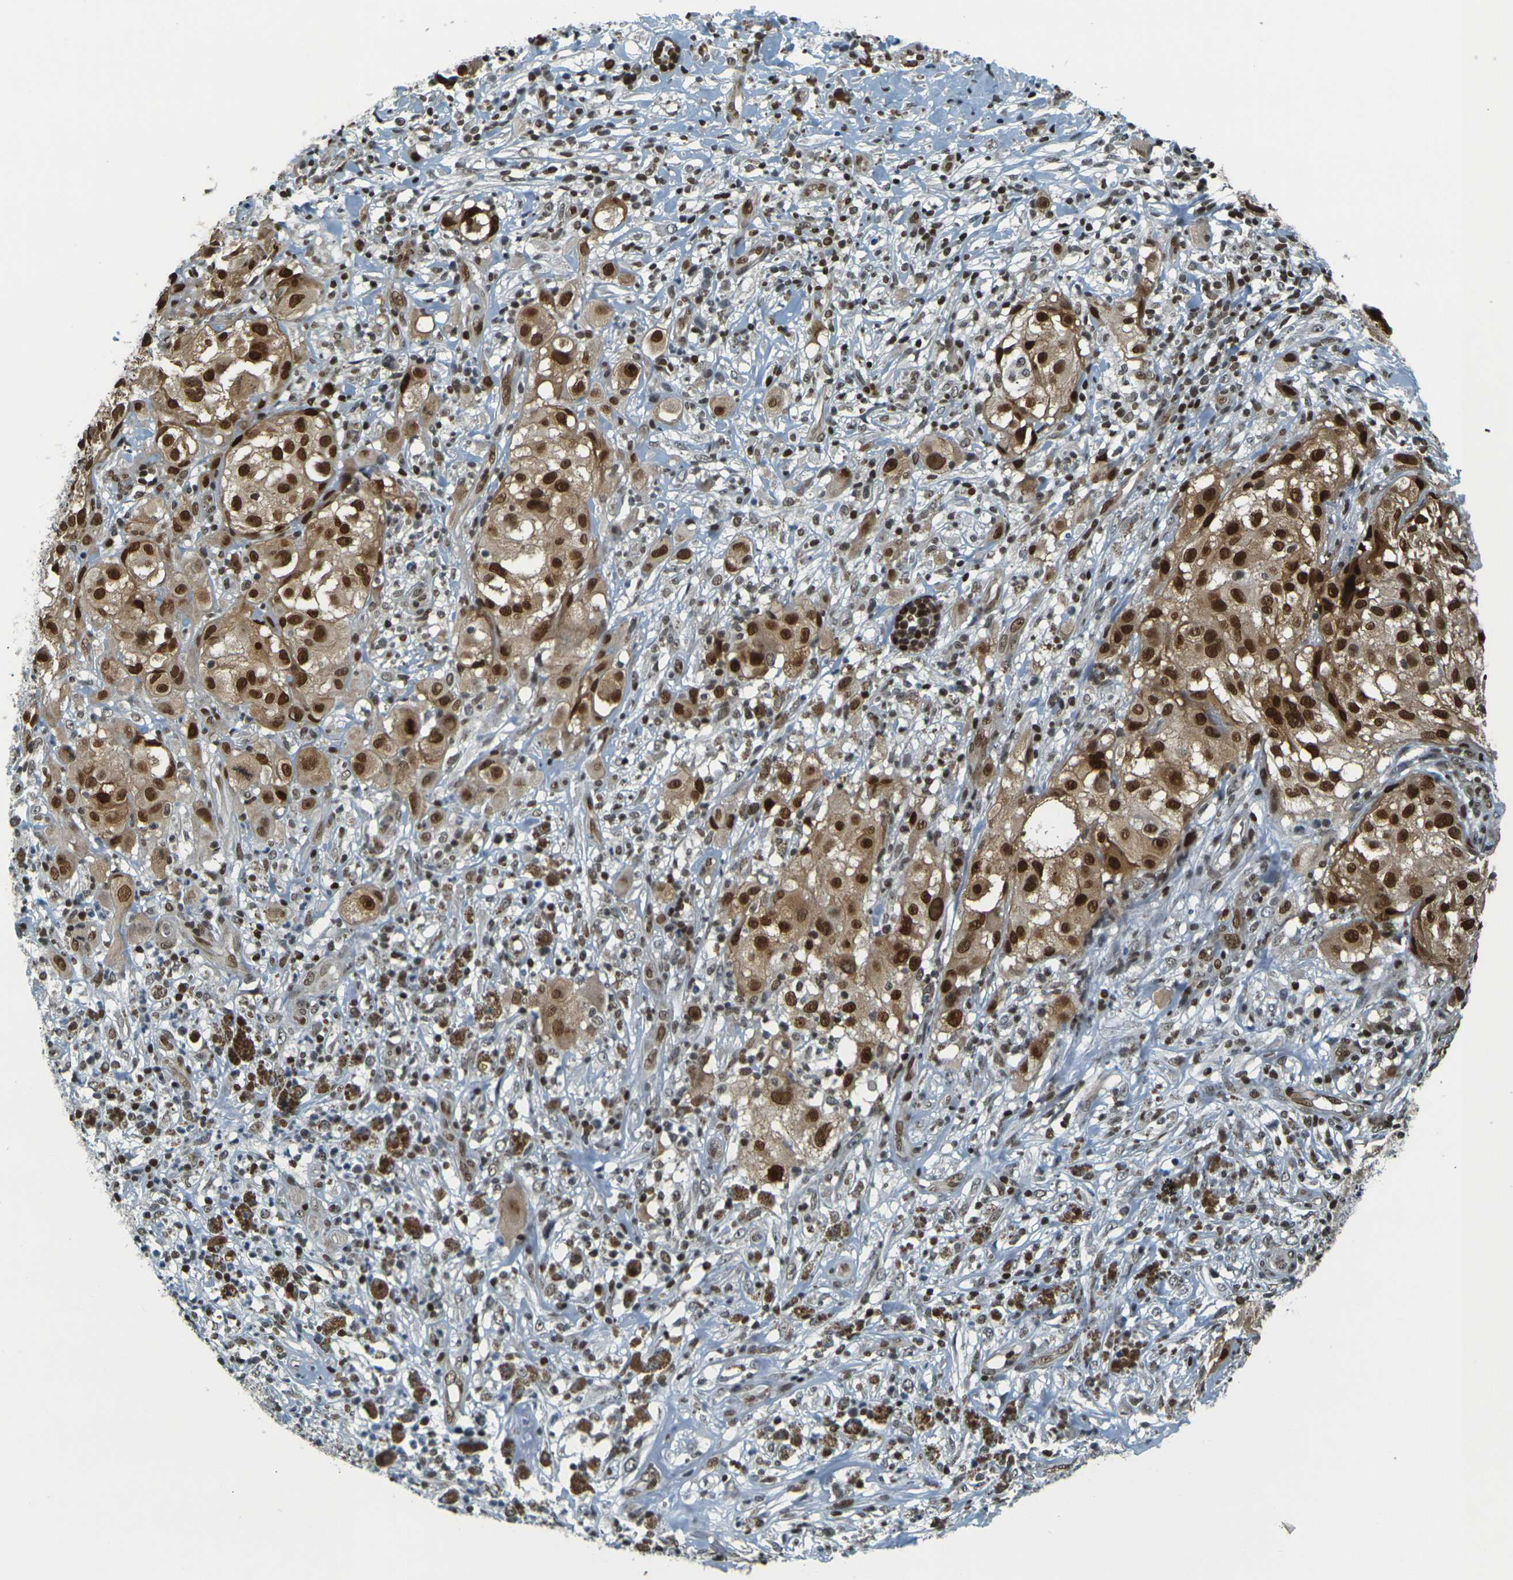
{"staining": {"intensity": "strong", "quantity": ">75%", "location": "cytoplasmic/membranous,nuclear"}, "tissue": "melanoma", "cell_type": "Tumor cells", "image_type": "cancer", "snomed": [{"axis": "morphology", "description": "Necrosis, NOS"}, {"axis": "morphology", "description": "Malignant melanoma, NOS"}, {"axis": "topography", "description": "Skin"}], "caption": "Tumor cells display high levels of strong cytoplasmic/membranous and nuclear staining in about >75% of cells in melanoma. The protein is stained brown, and the nuclei are stained in blue (DAB (3,3'-diaminobenzidine) IHC with brightfield microscopy, high magnification).", "gene": "NHEJ1", "patient": {"sex": "female", "age": 87}}